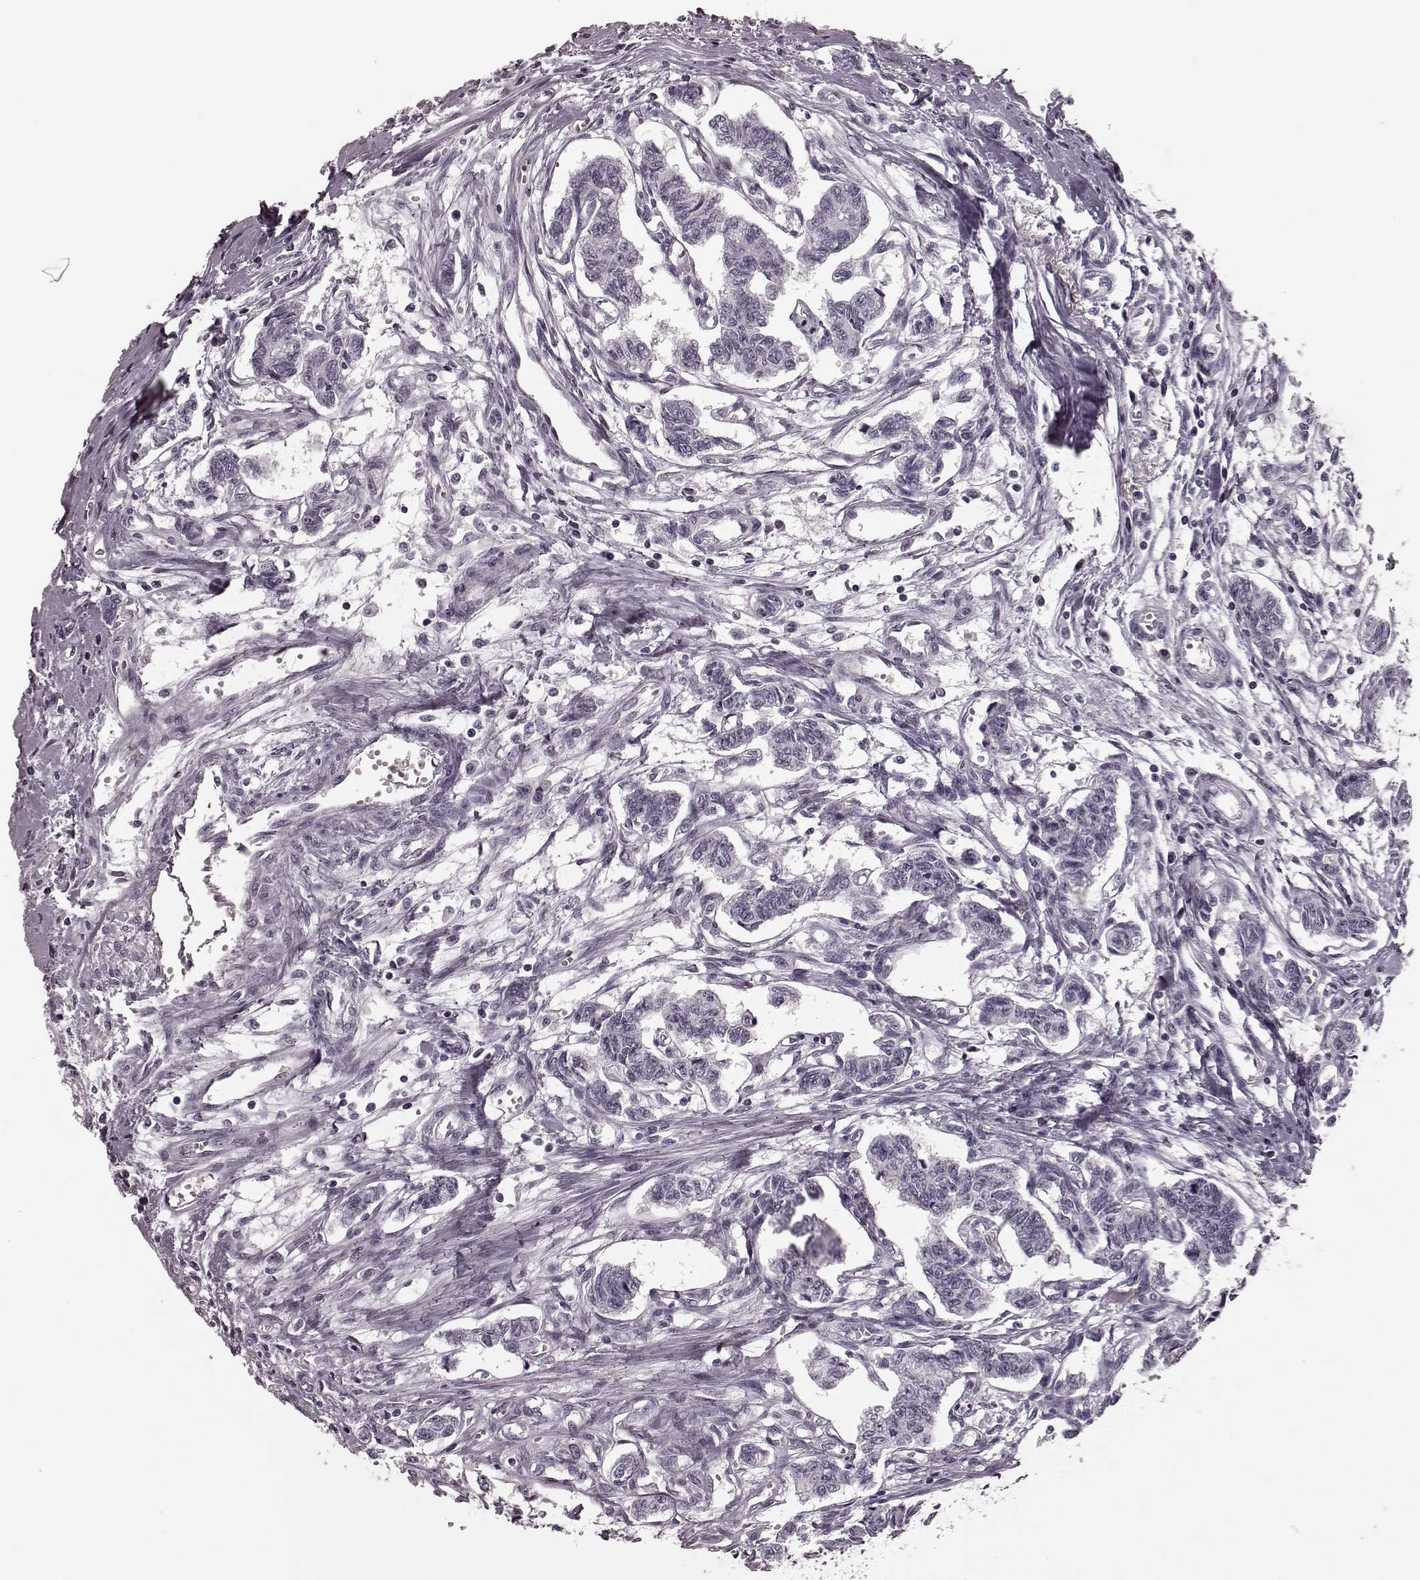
{"staining": {"intensity": "negative", "quantity": "none", "location": "none"}, "tissue": "carcinoid", "cell_type": "Tumor cells", "image_type": "cancer", "snomed": [{"axis": "morphology", "description": "Carcinoid, malignant, NOS"}, {"axis": "topography", "description": "Kidney"}], "caption": "The micrograph reveals no staining of tumor cells in malignant carcinoid.", "gene": "TRPM1", "patient": {"sex": "female", "age": 41}}